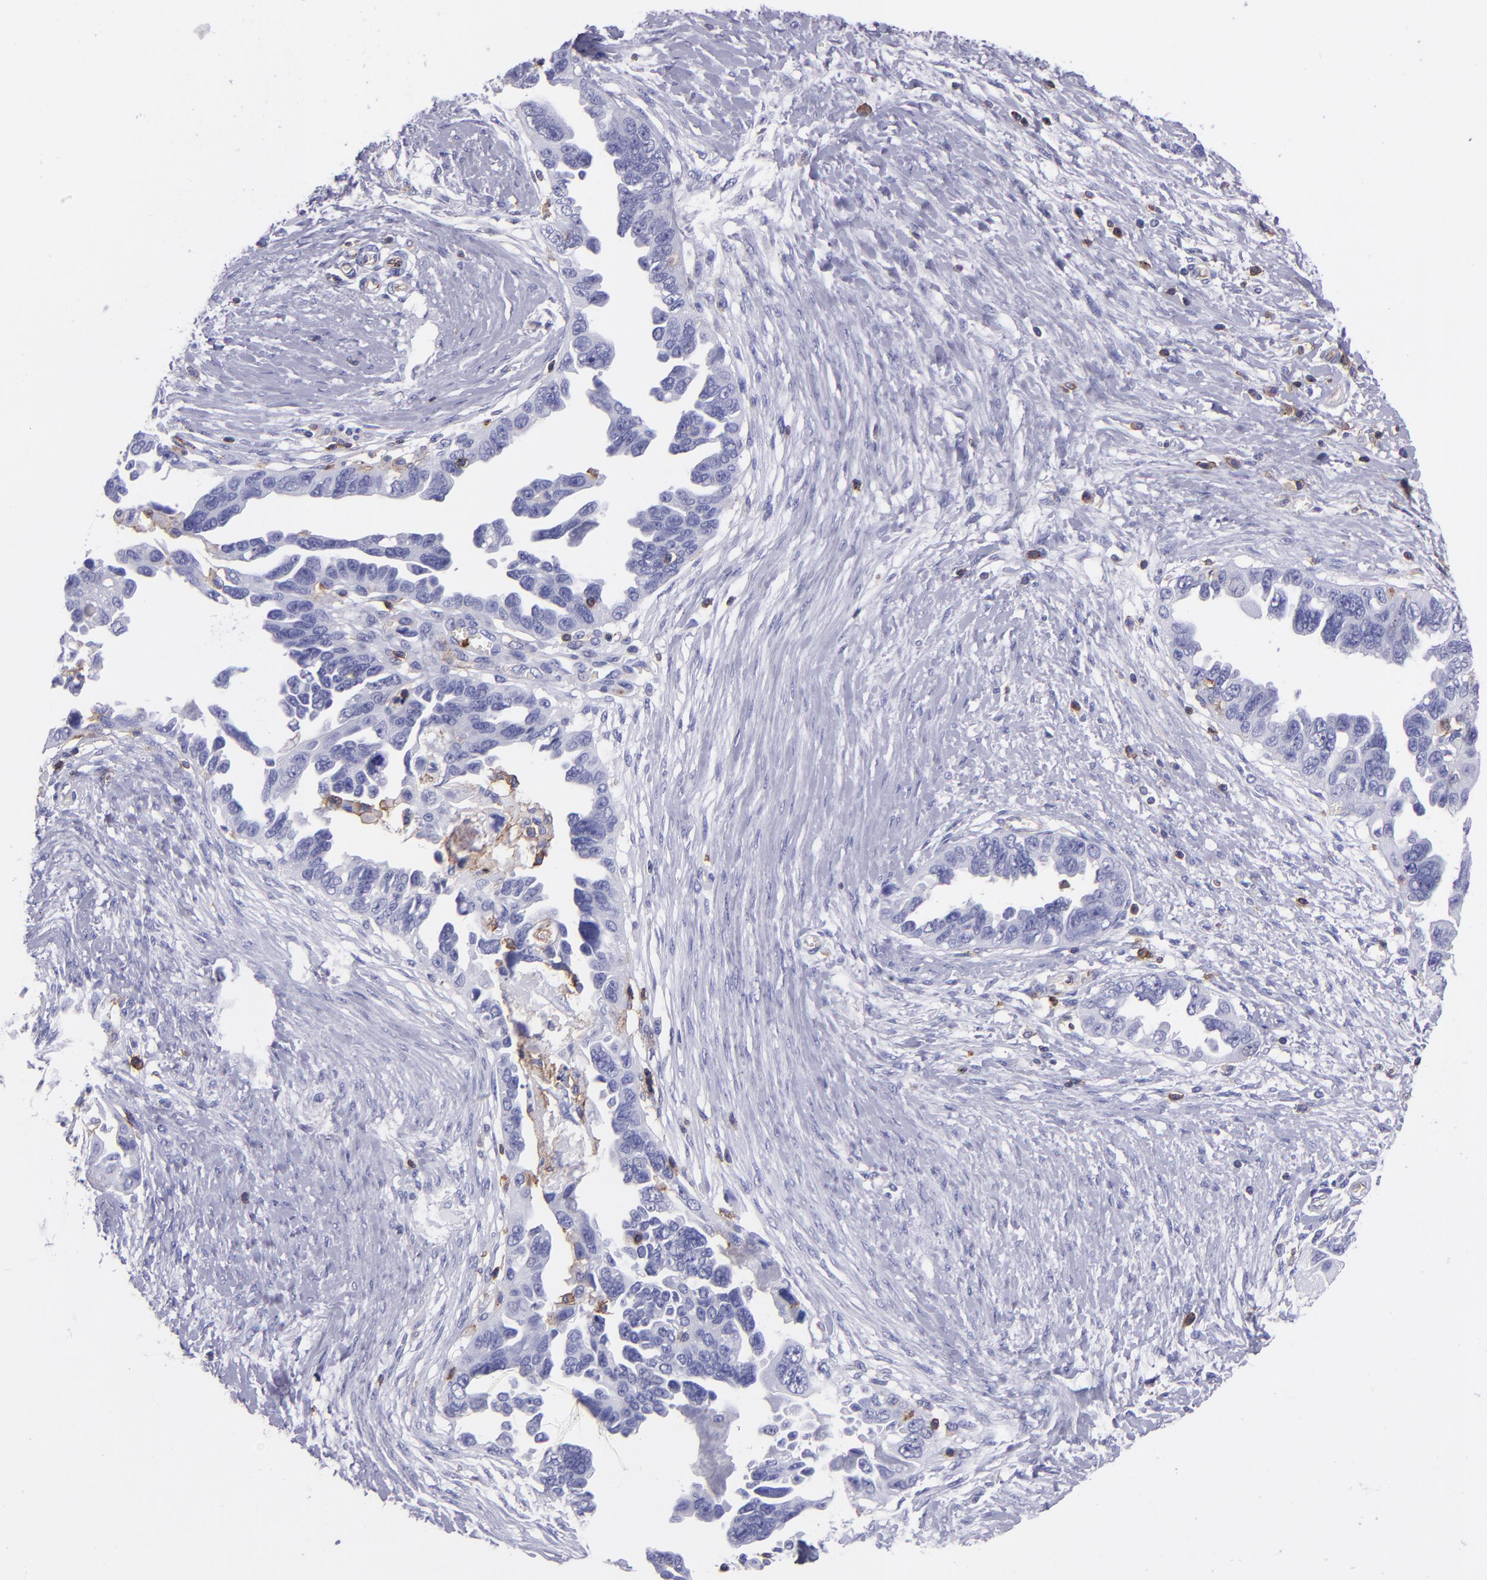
{"staining": {"intensity": "negative", "quantity": "none", "location": "none"}, "tissue": "ovarian cancer", "cell_type": "Tumor cells", "image_type": "cancer", "snomed": [{"axis": "morphology", "description": "Cystadenocarcinoma, serous, NOS"}, {"axis": "topography", "description": "Ovary"}], "caption": "Immunohistochemistry of human serous cystadenocarcinoma (ovarian) exhibits no positivity in tumor cells.", "gene": "ICAM3", "patient": {"sex": "female", "age": 63}}